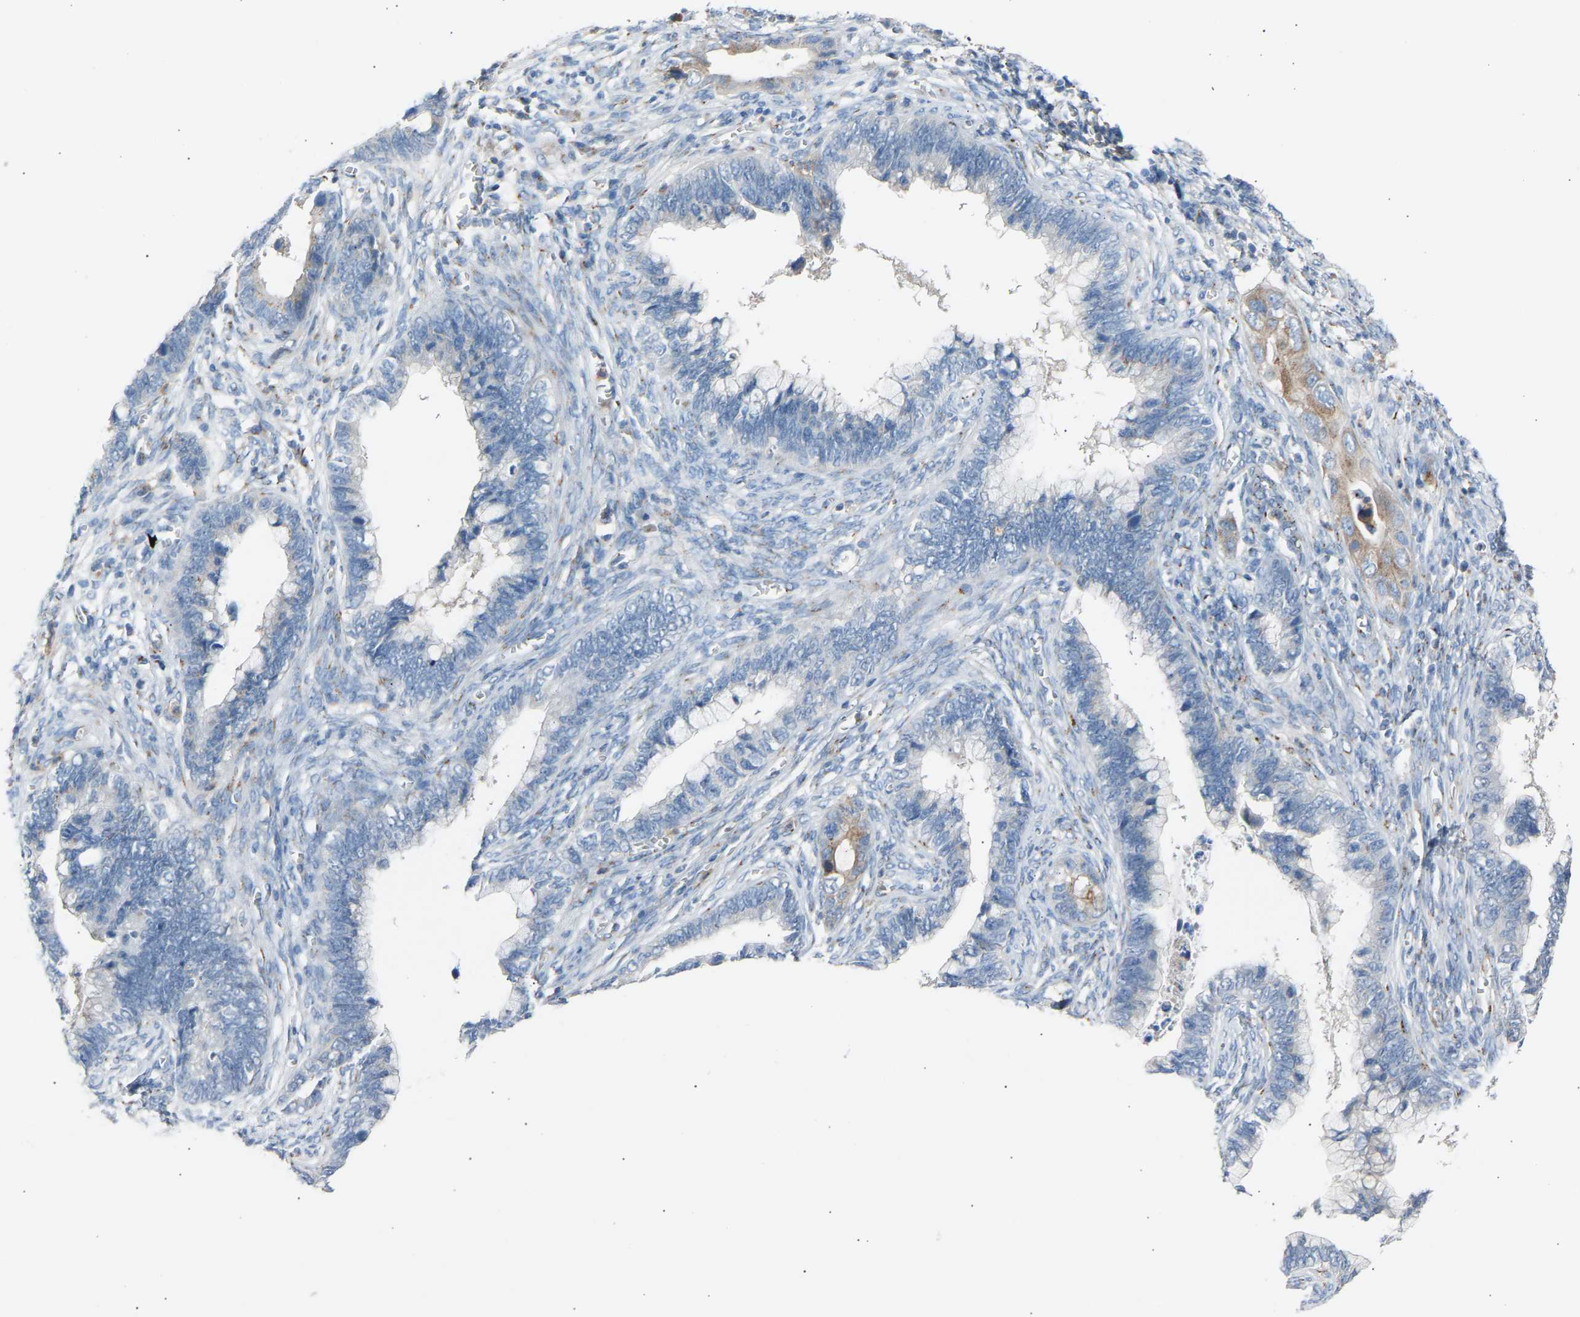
{"staining": {"intensity": "weak", "quantity": "<25%", "location": "cytoplasmic/membranous"}, "tissue": "cervical cancer", "cell_type": "Tumor cells", "image_type": "cancer", "snomed": [{"axis": "morphology", "description": "Adenocarcinoma, NOS"}, {"axis": "topography", "description": "Cervix"}], "caption": "A micrograph of cervical adenocarcinoma stained for a protein exhibits no brown staining in tumor cells. (DAB (3,3'-diaminobenzidine) IHC, high magnification).", "gene": "CYREN", "patient": {"sex": "female", "age": 44}}